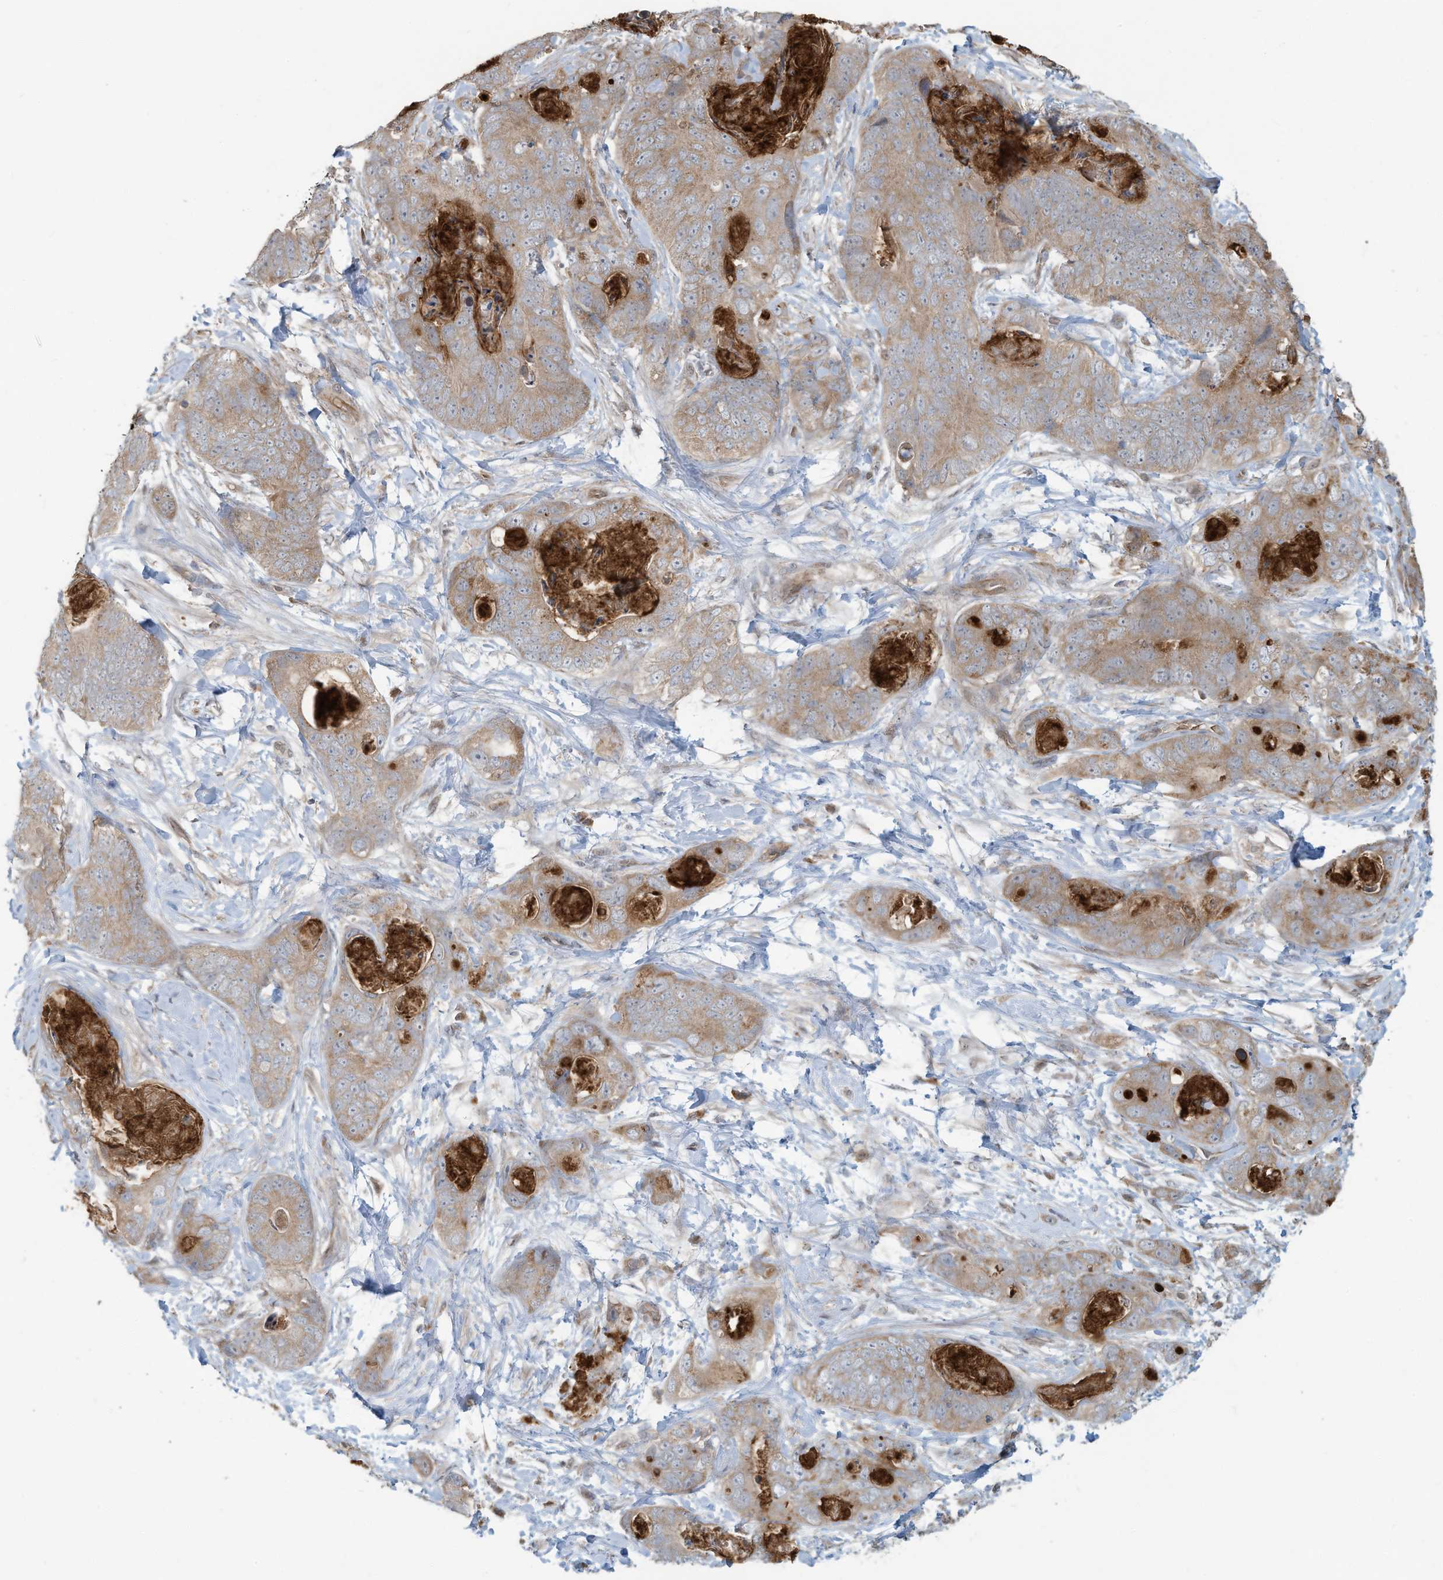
{"staining": {"intensity": "moderate", "quantity": ">75%", "location": "cytoplasmic/membranous"}, "tissue": "stomach cancer", "cell_type": "Tumor cells", "image_type": "cancer", "snomed": [{"axis": "morphology", "description": "Adenocarcinoma, NOS"}, {"axis": "topography", "description": "Stomach"}], "caption": "A brown stain shows moderate cytoplasmic/membranous positivity of a protein in human stomach cancer (adenocarcinoma) tumor cells. (DAB (3,3'-diaminobenzidine) IHC with brightfield microscopy, high magnification).", "gene": "ERI2", "patient": {"sex": "female", "age": 89}}